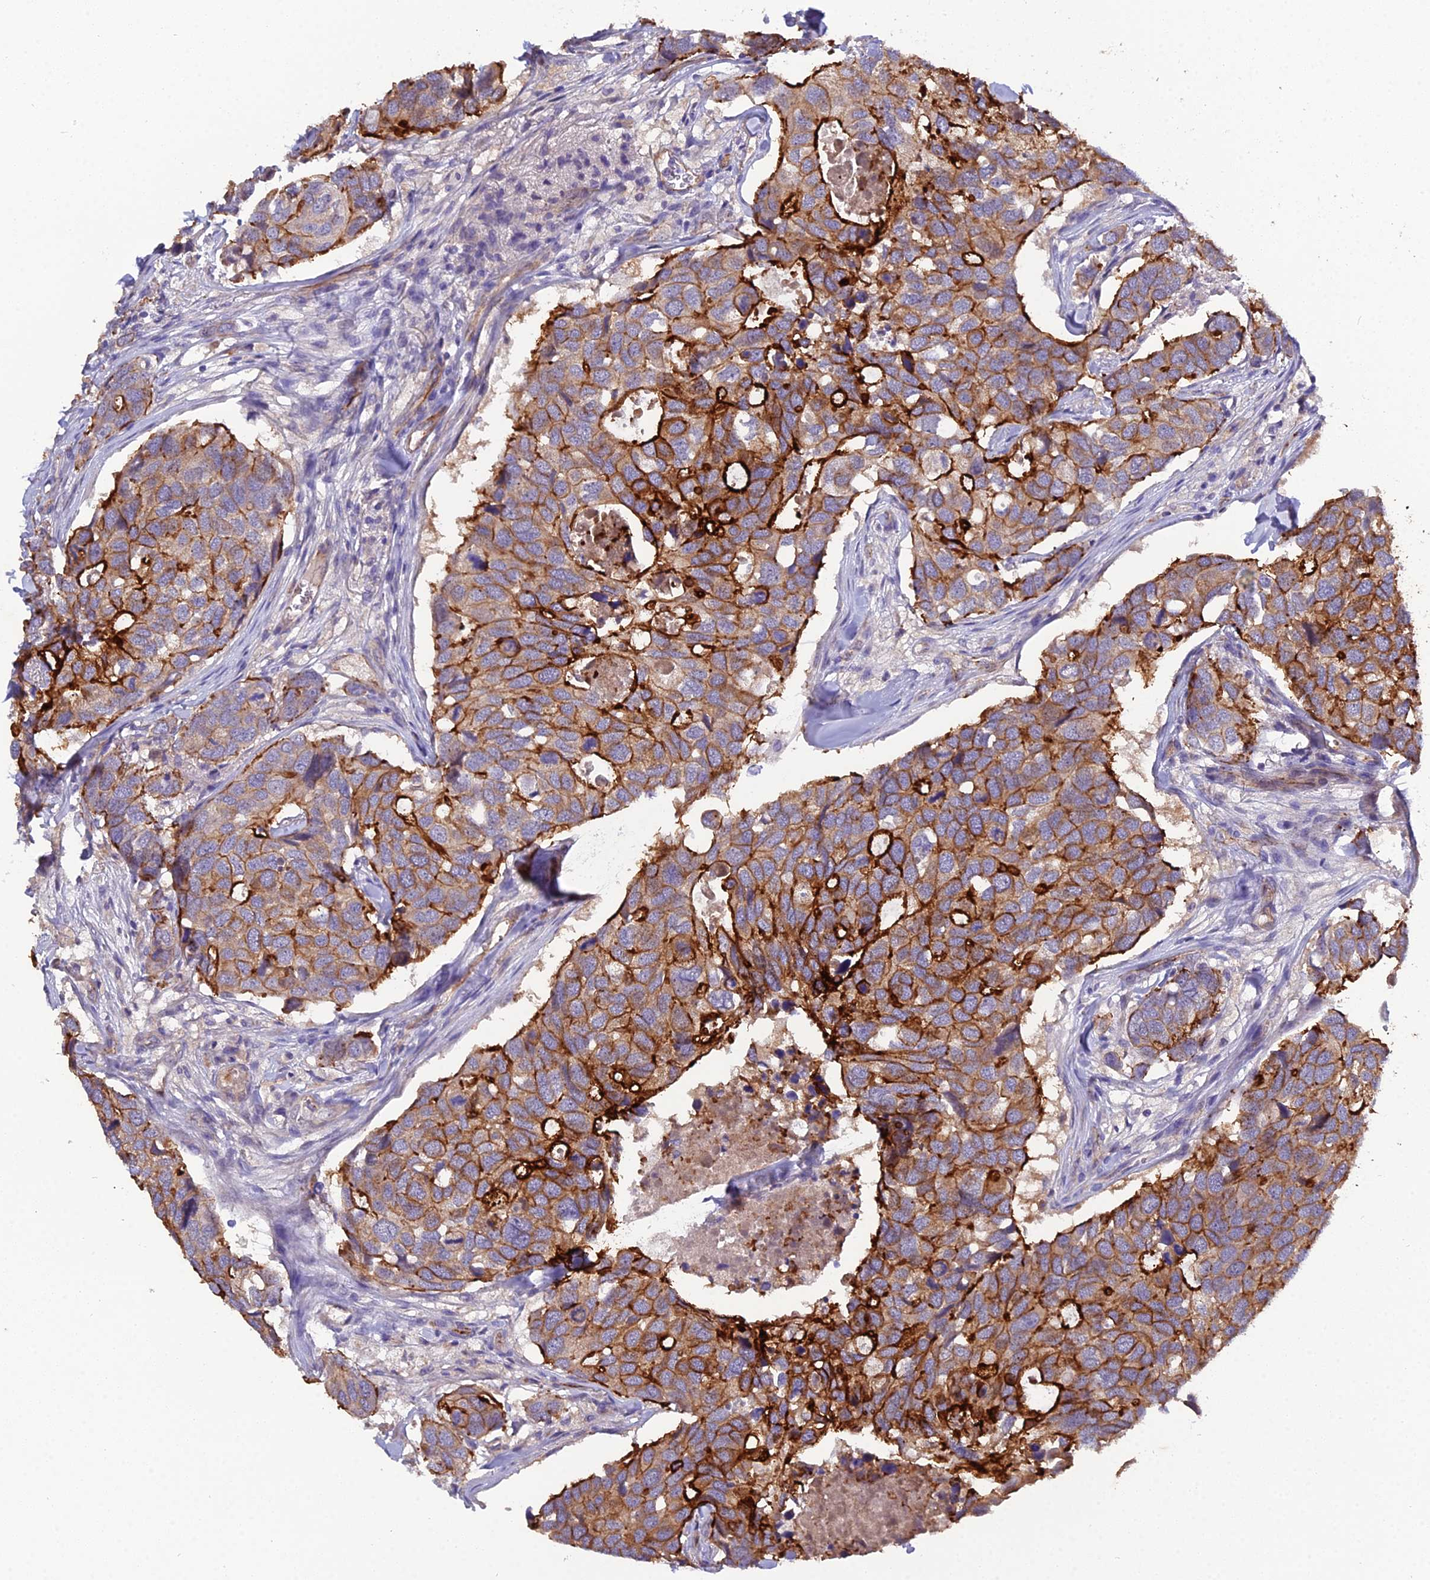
{"staining": {"intensity": "strong", "quantity": ">75%", "location": "cytoplasmic/membranous"}, "tissue": "breast cancer", "cell_type": "Tumor cells", "image_type": "cancer", "snomed": [{"axis": "morphology", "description": "Duct carcinoma"}, {"axis": "topography", "description": "Breast"}], "caption": "Breast cancer tissue displays strong cytoplasmic/membranous staining in approximately >75% of tumor cells, visualized by immunohistochemistry.", "gene": "CFAP47", "patient": {"sex": "female", "age": 83}}